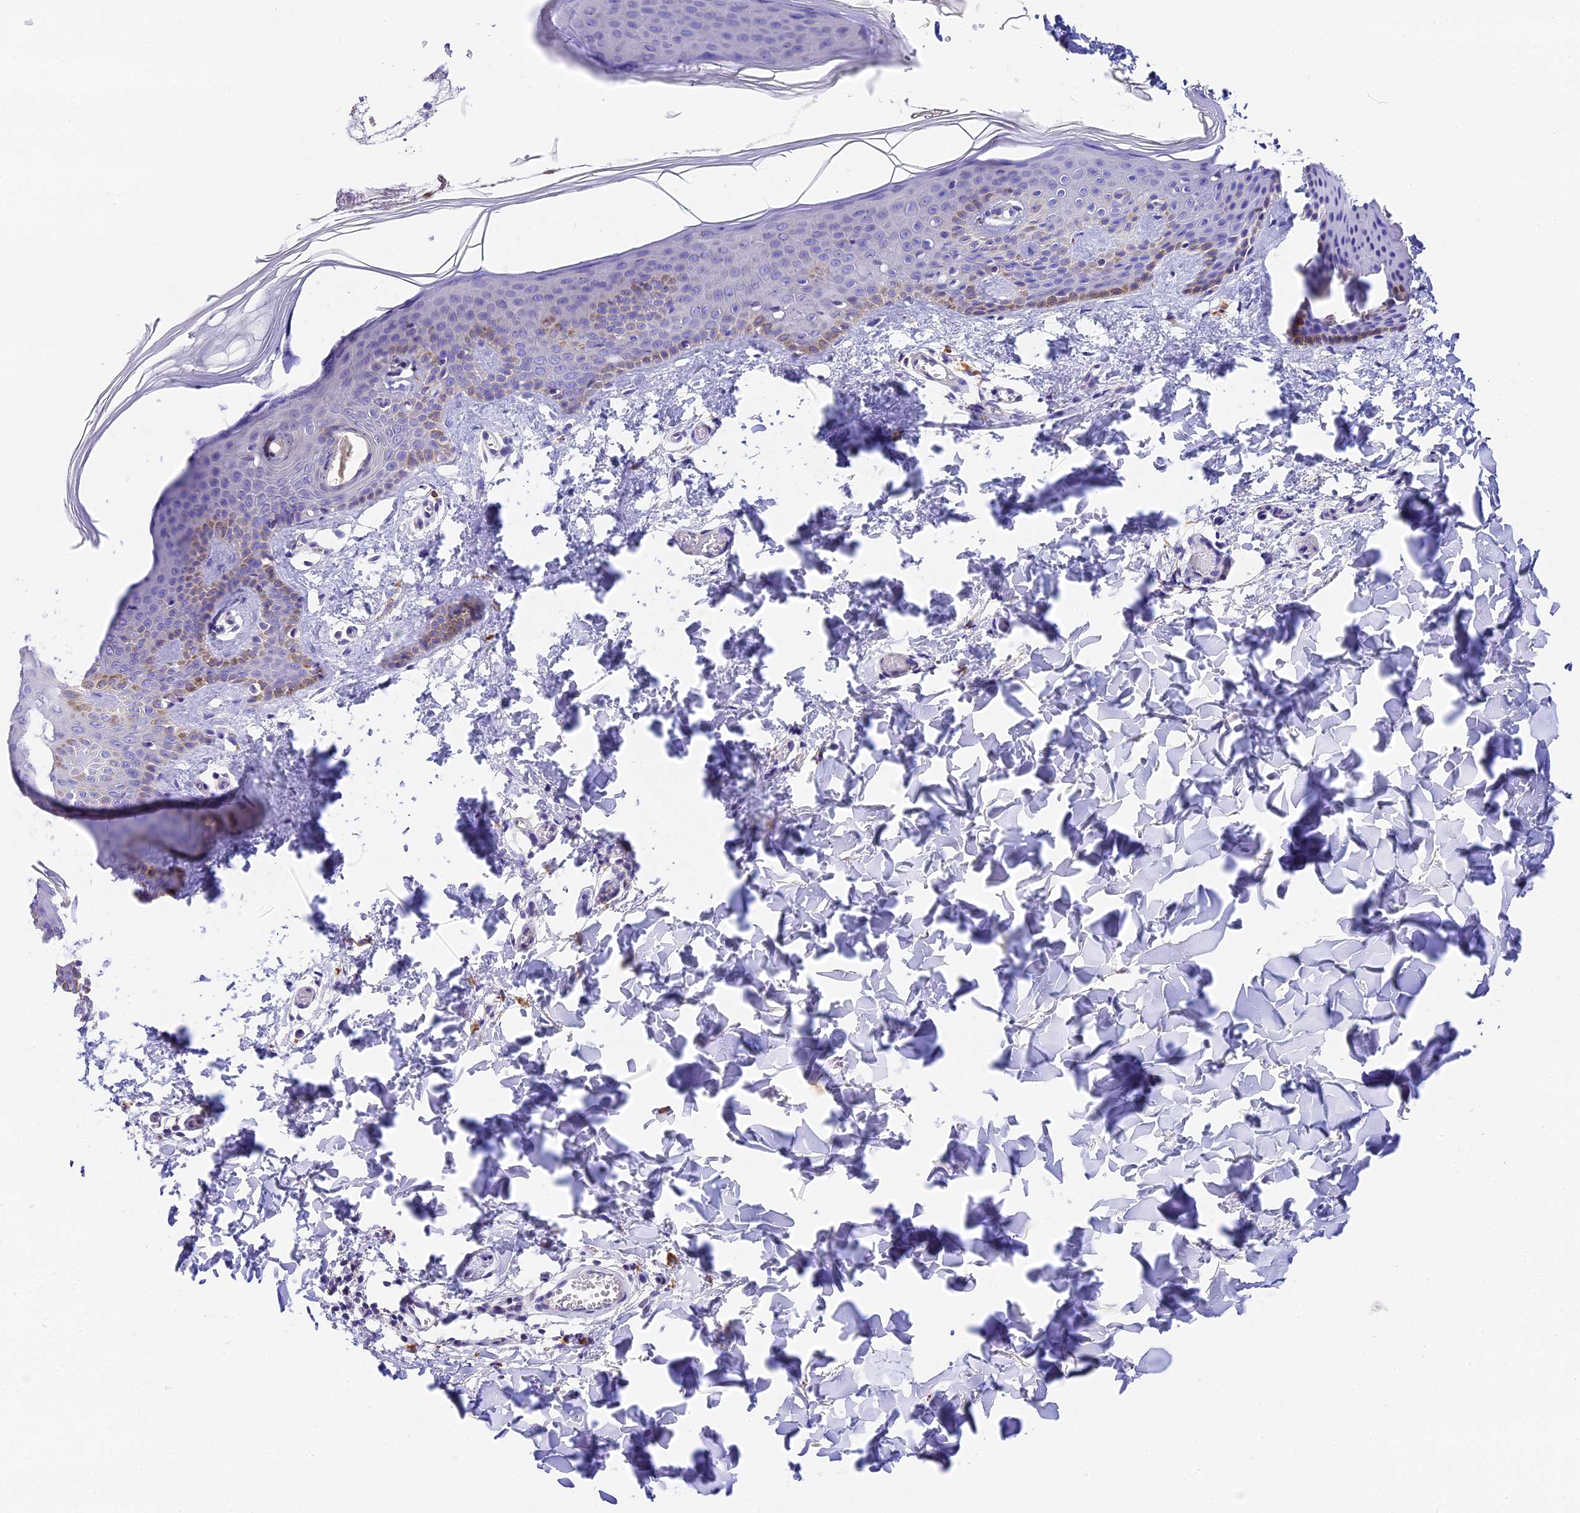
{"staining": {"intensity": "moderate", "quantity": "25%-75%", "location": "cytoplasmic/membranous"}, "tissue": "skin", "cell_type": "Fibroblasts", "image_type": "normal", "snomed": [{"axis": "morphology", "description": "Normal tissue, NOS"}, {"axis": "topography", "description": "Skin"}], "caption": "Immunohistochemical staining of normal skin displays 25%-75% levels of moderate cytoplasmic/membranous protein staining in about 25%-75% of fibroblasts.", "gene": "LYPD6", "patient": {"sex": "male", "age": 36}}